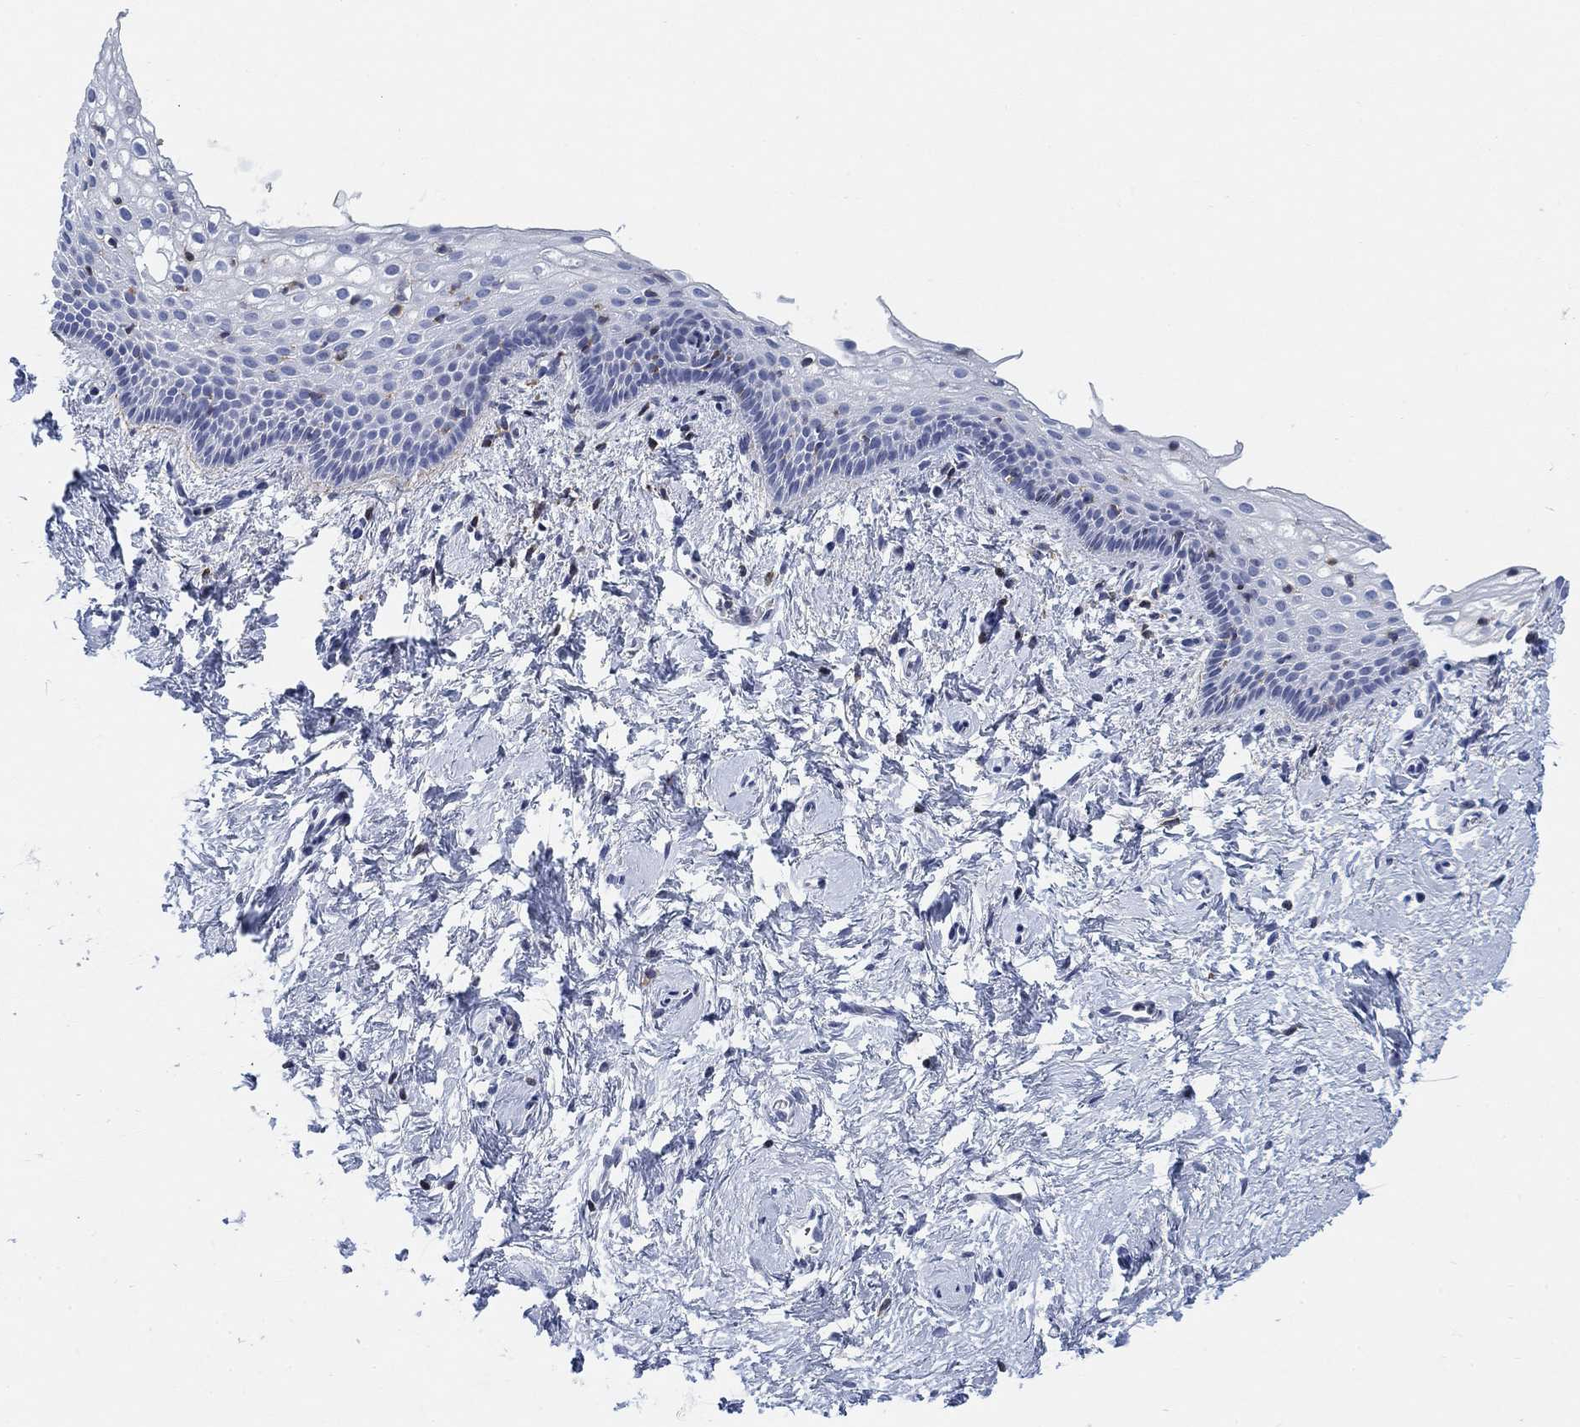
{"staining": {"intensity": "negative", "quantity": "none", "location": "none"}, "tissue": "vagina", "cell_type": "Squamous epithelial cells", "image_type": "normal", "snomed": [{"axis": "morphology", "description": "Normal tissue, NOS"}, {"axis": "topography", "description": "Vagina"}], "caption": "Immunohistochemistry (IHC) histopathology image of benign human vagina stained for a protein (brown), which reveals no staining in squamous epithelial cells.", "gene": "FYB1", "patient": {"sex": "female", "age": 61}}